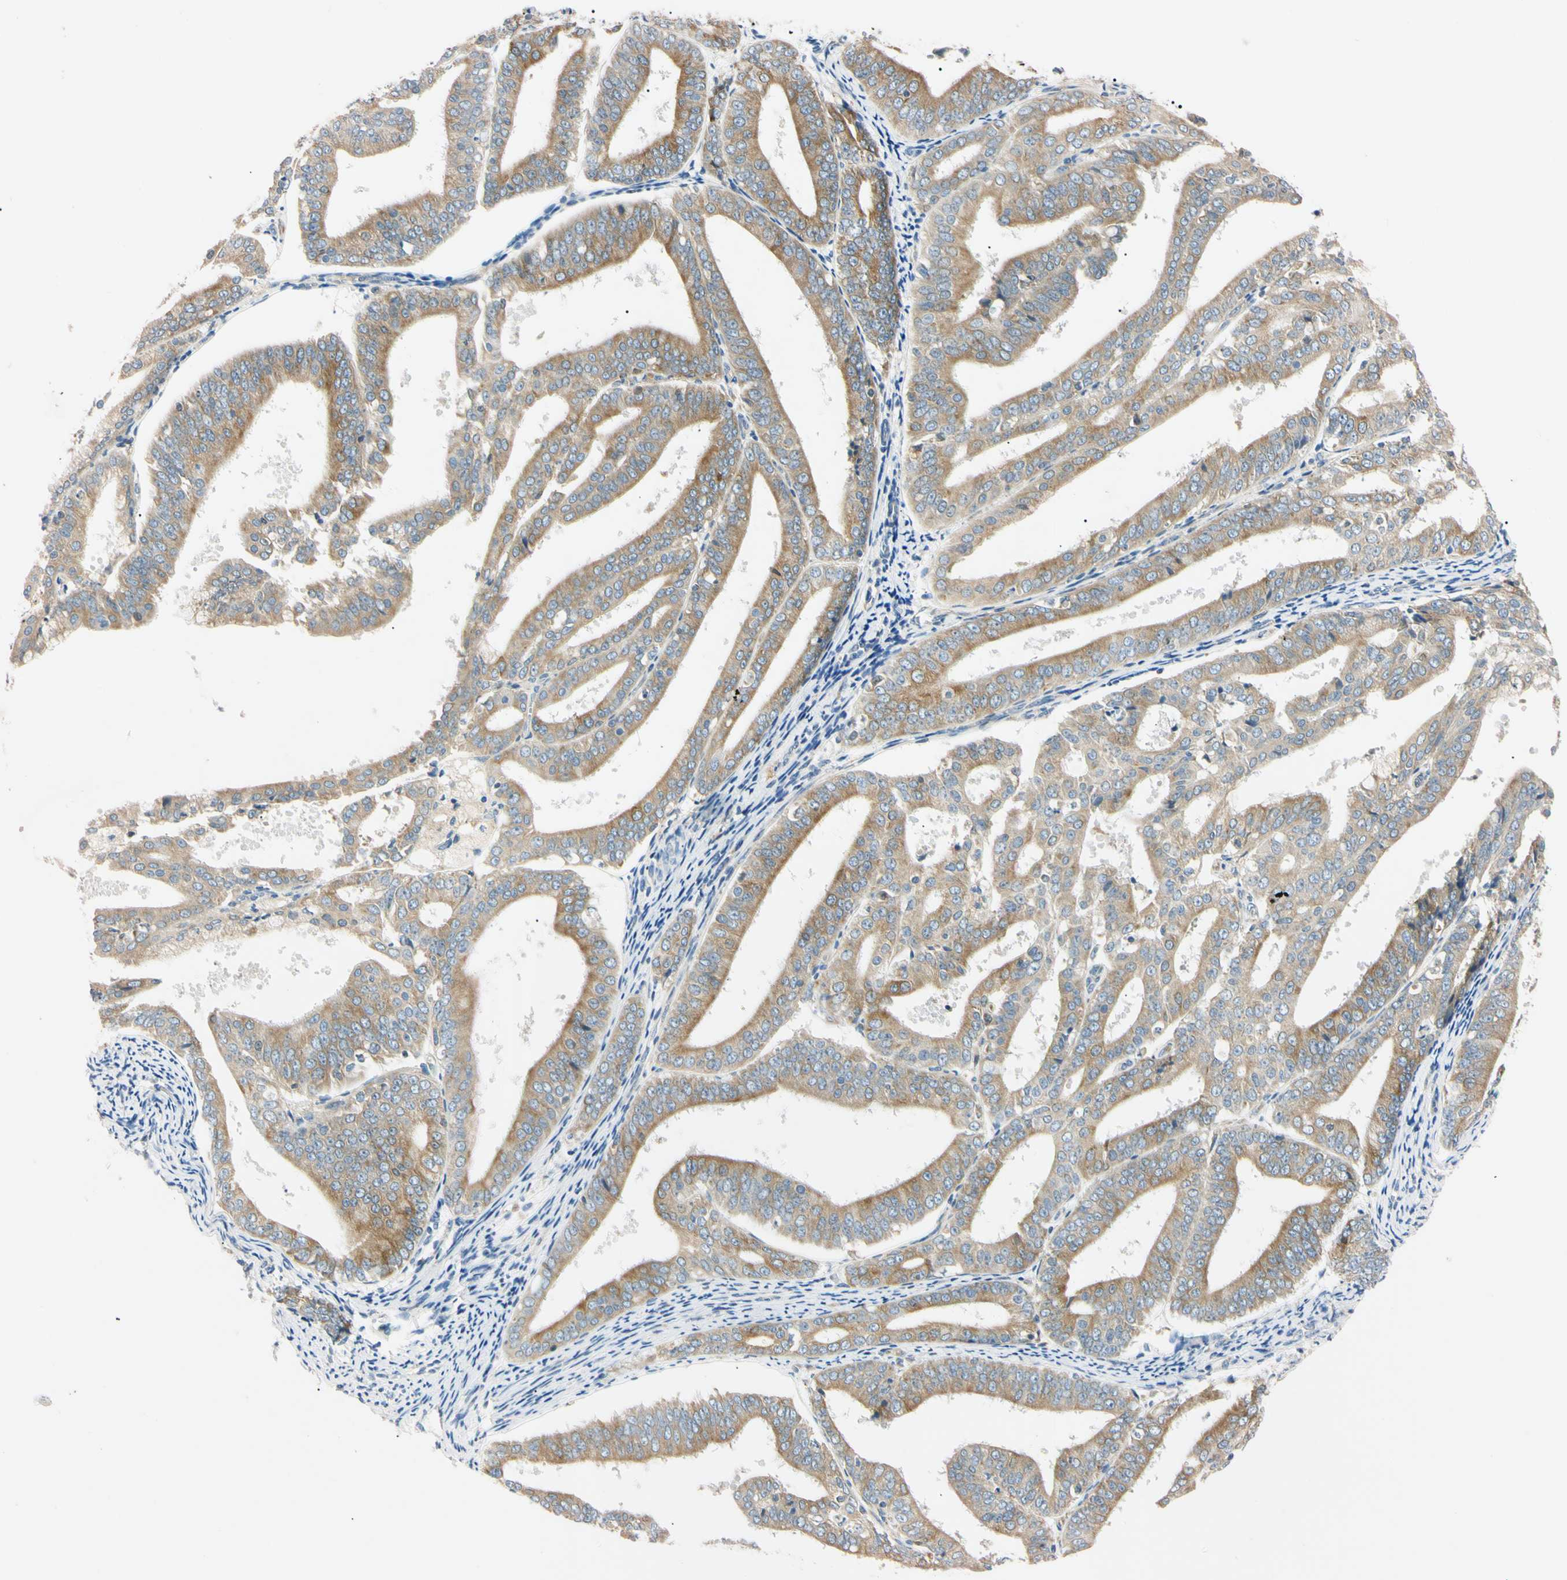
{"staining": {"intensity": "moderate", "quantity": ">75%", "location": "cytoplasmic/membranous"}, "tissue": "endometrial cancer", "cell_type": "Tumor cells", "image_type": "cancer", "snomed": [{"axis": "morphology", "description": "Adenocarcinoma, NOS"}, {"axis": "topography", "description": "Endometrium"}], "caption": "IHC photomicrograph of neoplastic tissue: endometrial cancer (adenocarcinoma) stained using immunohistochemistry (IHC) reveals medium levels of moderate protein expression localized specifically in the cytoplasmic/membranous of tumor cells, appearing as a cytoplasmic/membranous brown color.", "gene": "DNAJB12", "patient": {"sex": "female", "age": 63}}